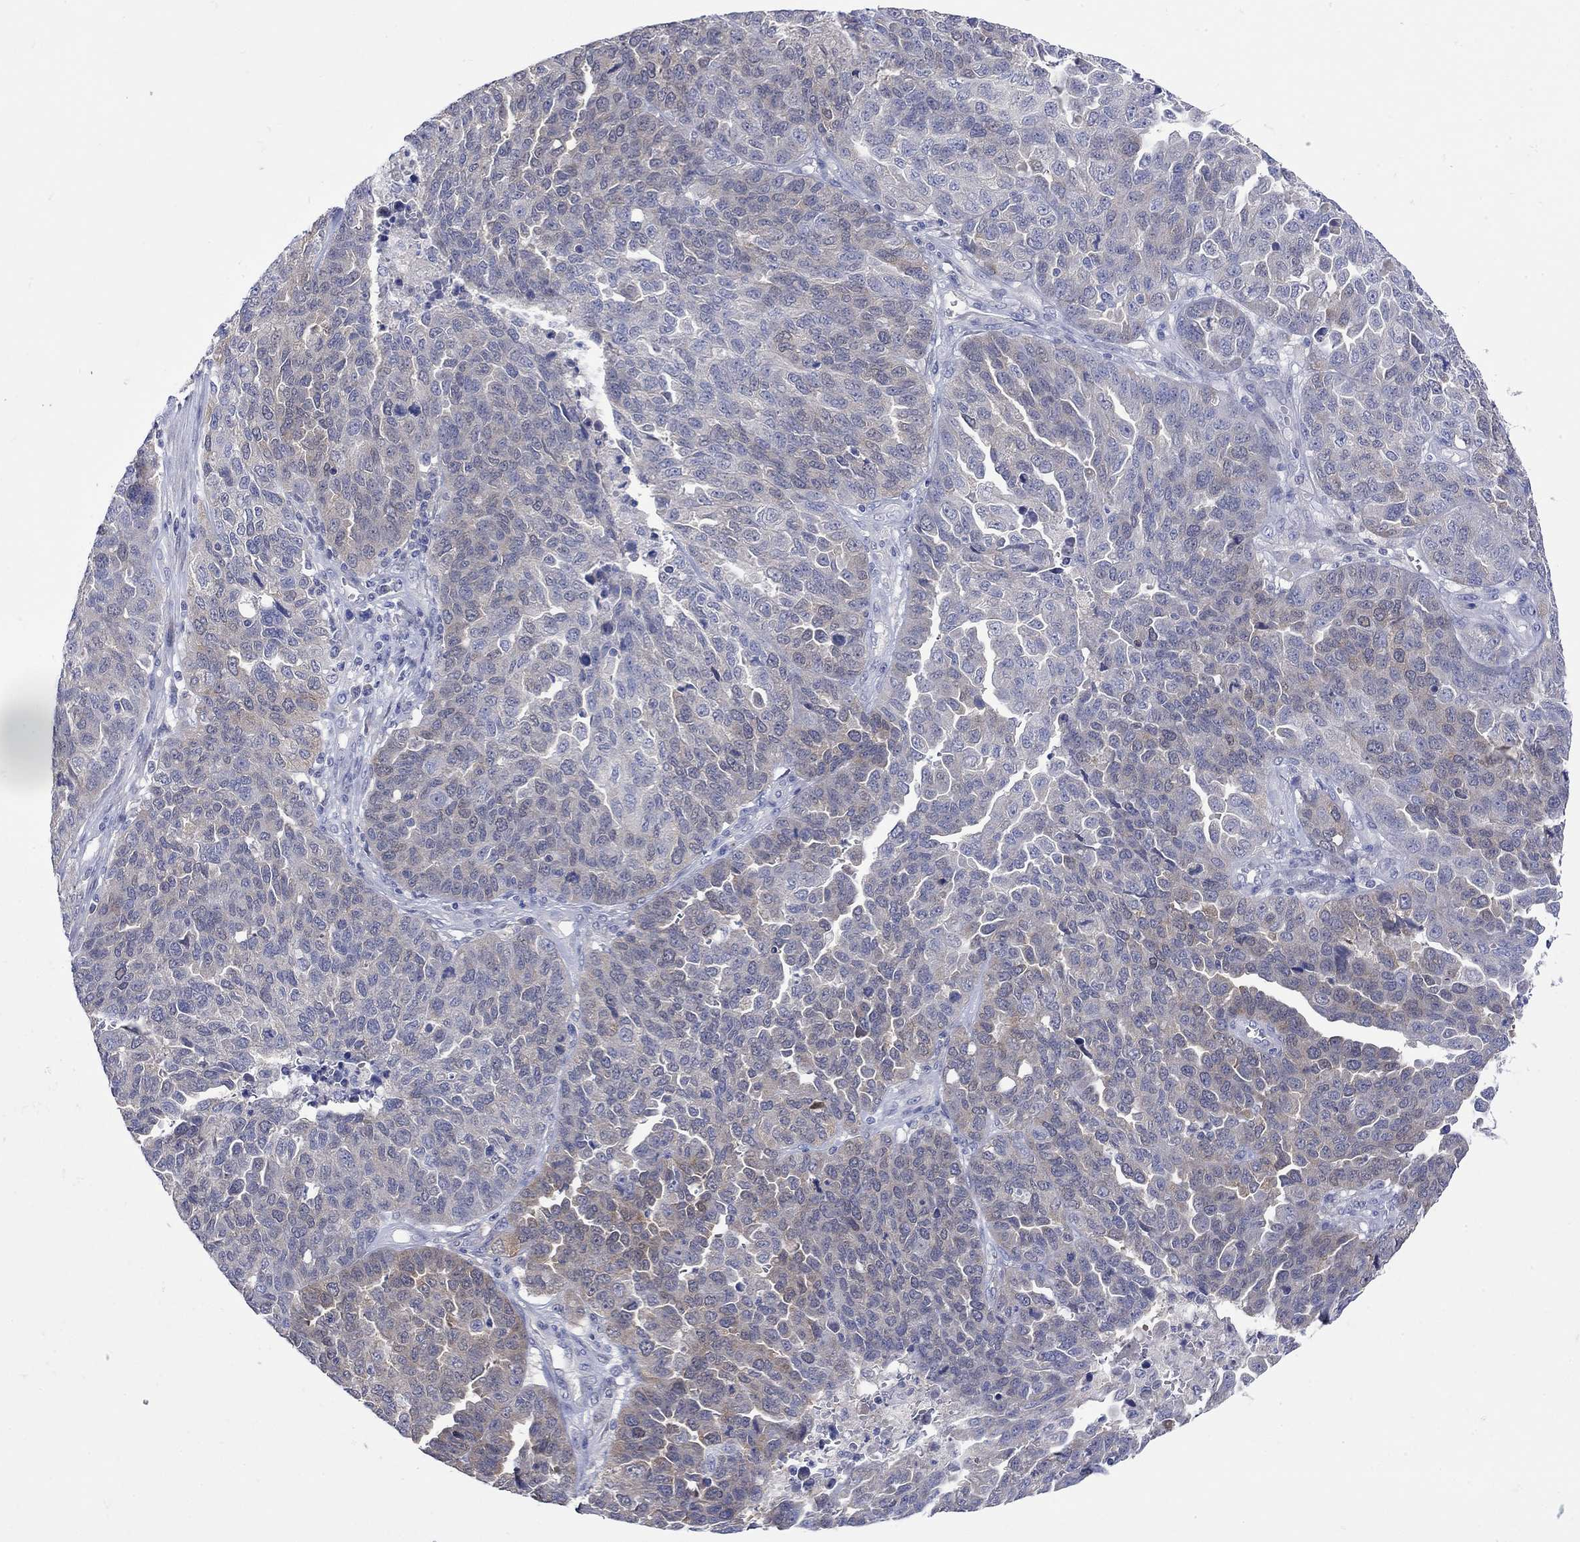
{"staining": {"intensity": "moderate", "quantity": "<25%", "location": "cytoplasmic/membranous"}, "tissue": "ovarian cancer", "cell_type": "Tumor cells", "image_type": "cancer", "snomed": [{"axis": "morphology", "description": "Cystadenocarcinoma, serous, NOS"}, {"axis": "topography", "description": "Ovary"}], "caption": "Moderate cytoplasmic/membranous expression for a protein is seen in about <25% of tumor cells of serous cystadenocarcinoma (ovarian) using immunohistochemistry.", "gene": "MSI1", "patient": {"sex": "female", "age": 87}}